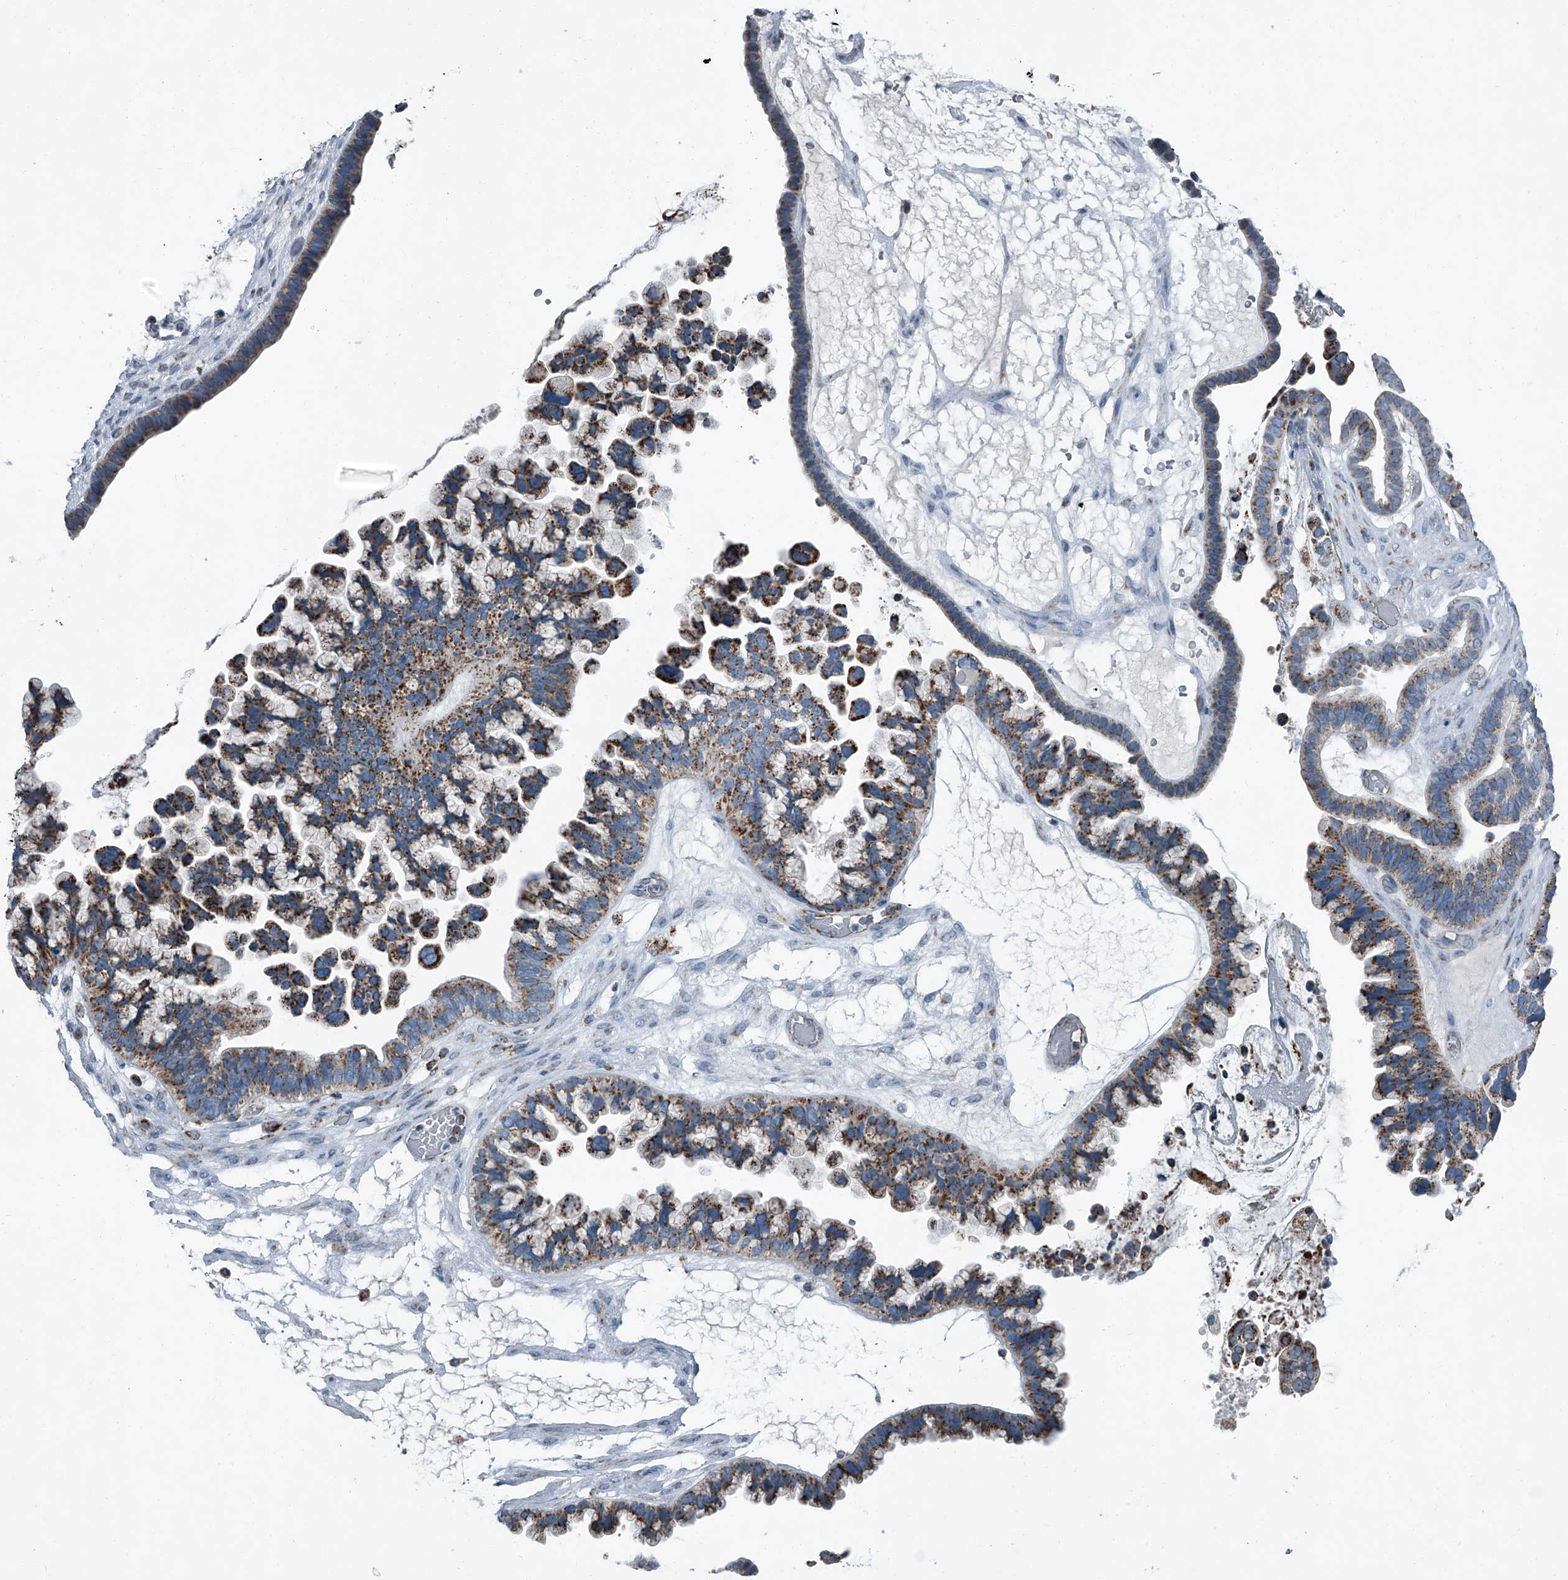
{"staining": {"intensity": "strong", "quantity": "25%-75%", "location": "cytoplasmic/membranous"}, "tissue": "ovarian cancer", "cell_type": "Tumor cells", "image_type": "cancer", "snomed": [{"axis": "morphology", "description": "Cystadenocarcinoma, serous, NOS"}, {"axis": "topography", "description": "Ovary"}], "caption": "Brown immunohistochemical staining in serous cystadenocarcinoma (ovarian) shows strong cytoplasmic/membranous staining in approximately 25%-75% of tumor cells.", "gene": "CHRNA7", "patient": {"sex": "female", "age": 56}}